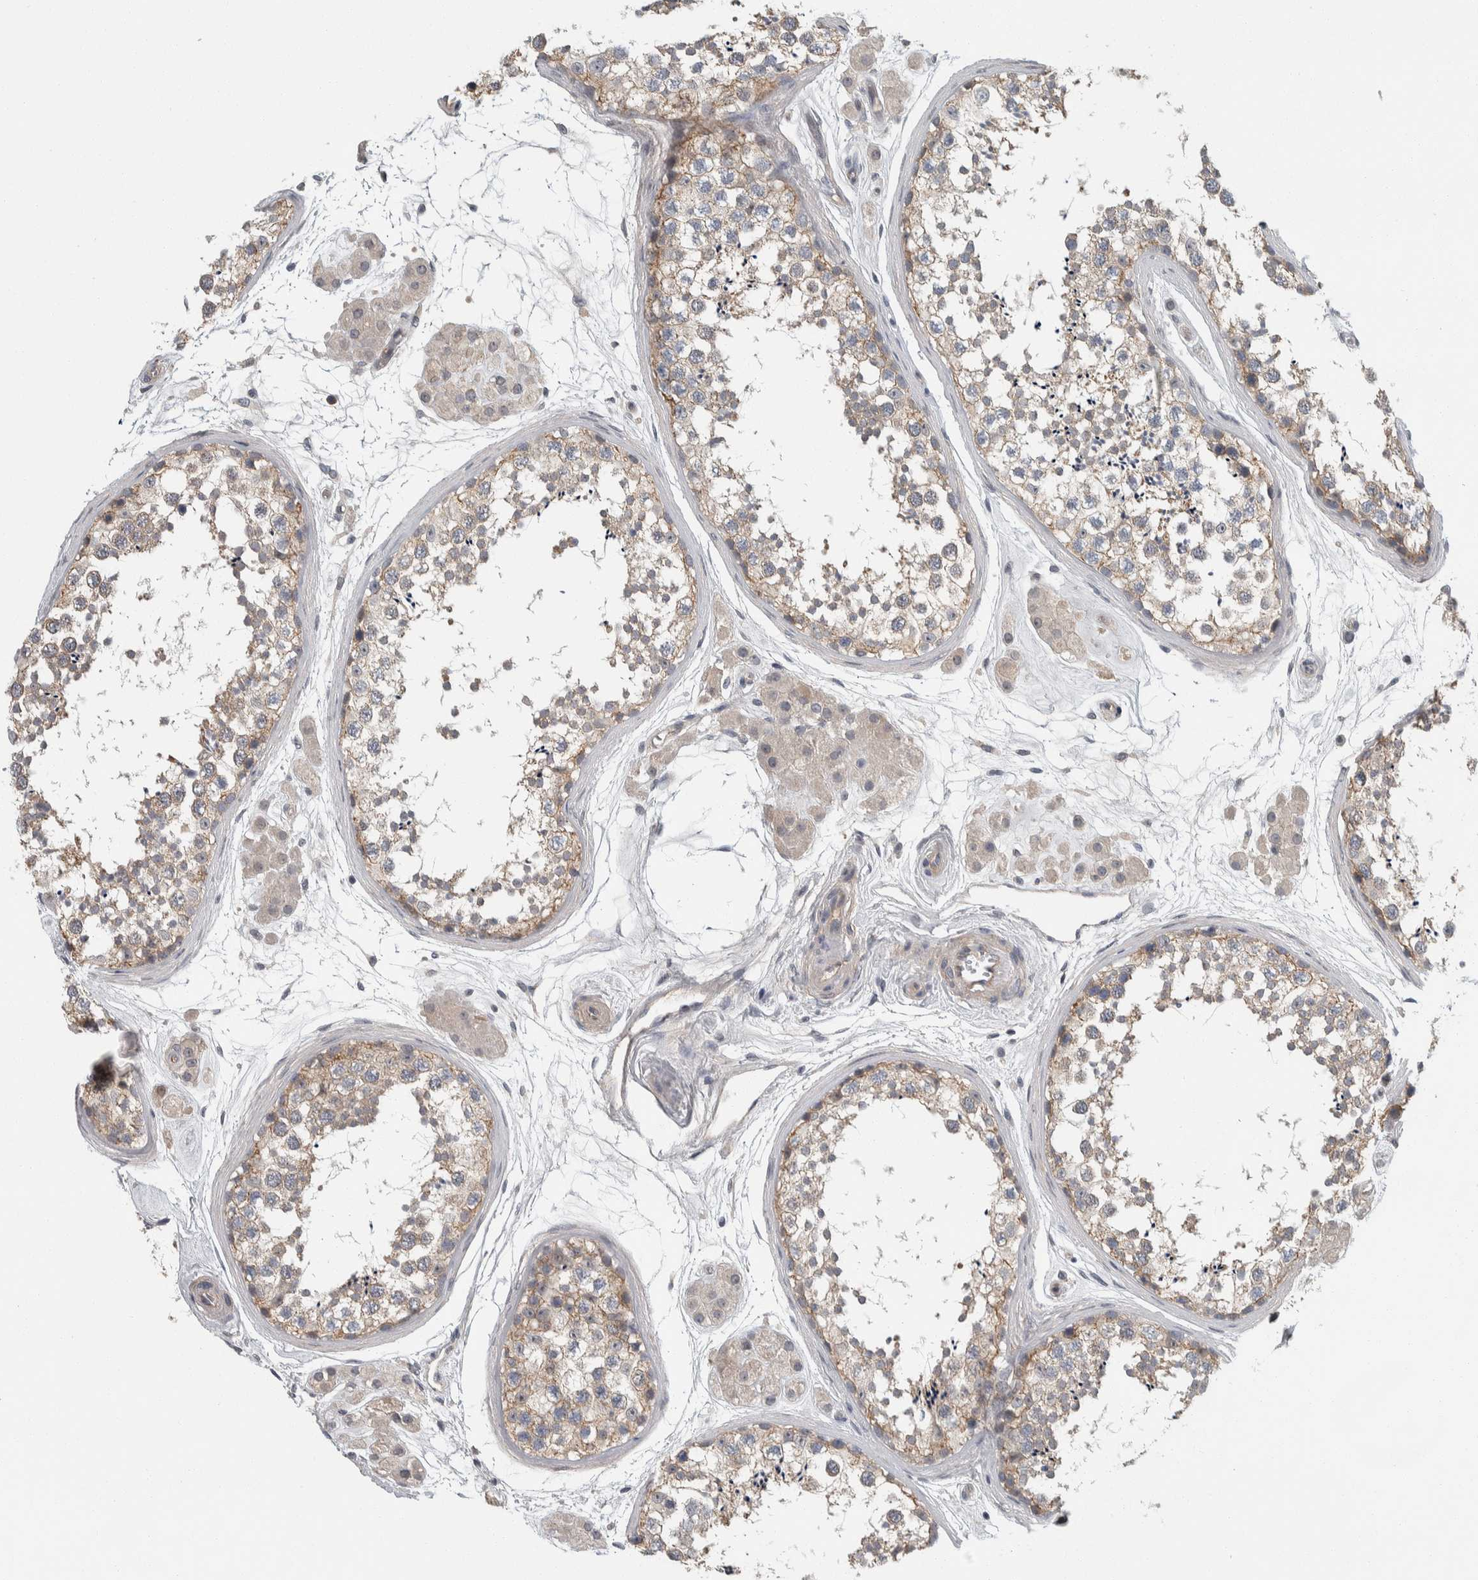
{"staining": {"intensity": "weak", "quantity": "25%-75%", "location": "cytoplasmic/membranous"}, "tissue": "testis", "cell_type": "Cells in seminiferous ducts", "image_type": "normal", "snomed": [{"axis": "morphology", "description": "Normal tissue, NOS"}, {"axis": "topography", "description": "Testis"}], "caption": "Immunohistochemistry (IHC) (DAB (3,3'-diaminobenzidine)) staining of benign testis displays weak cytoplasmic/membranous protein staining in approximately 25%-75% of cells in seminiferous ducts. (DAB (3,3'-diaminobenzidine) IHC with brightfield microscopy, high magnification).", "gene": "KCNJ3", "patient": {"sex": "male", "age": 56}}